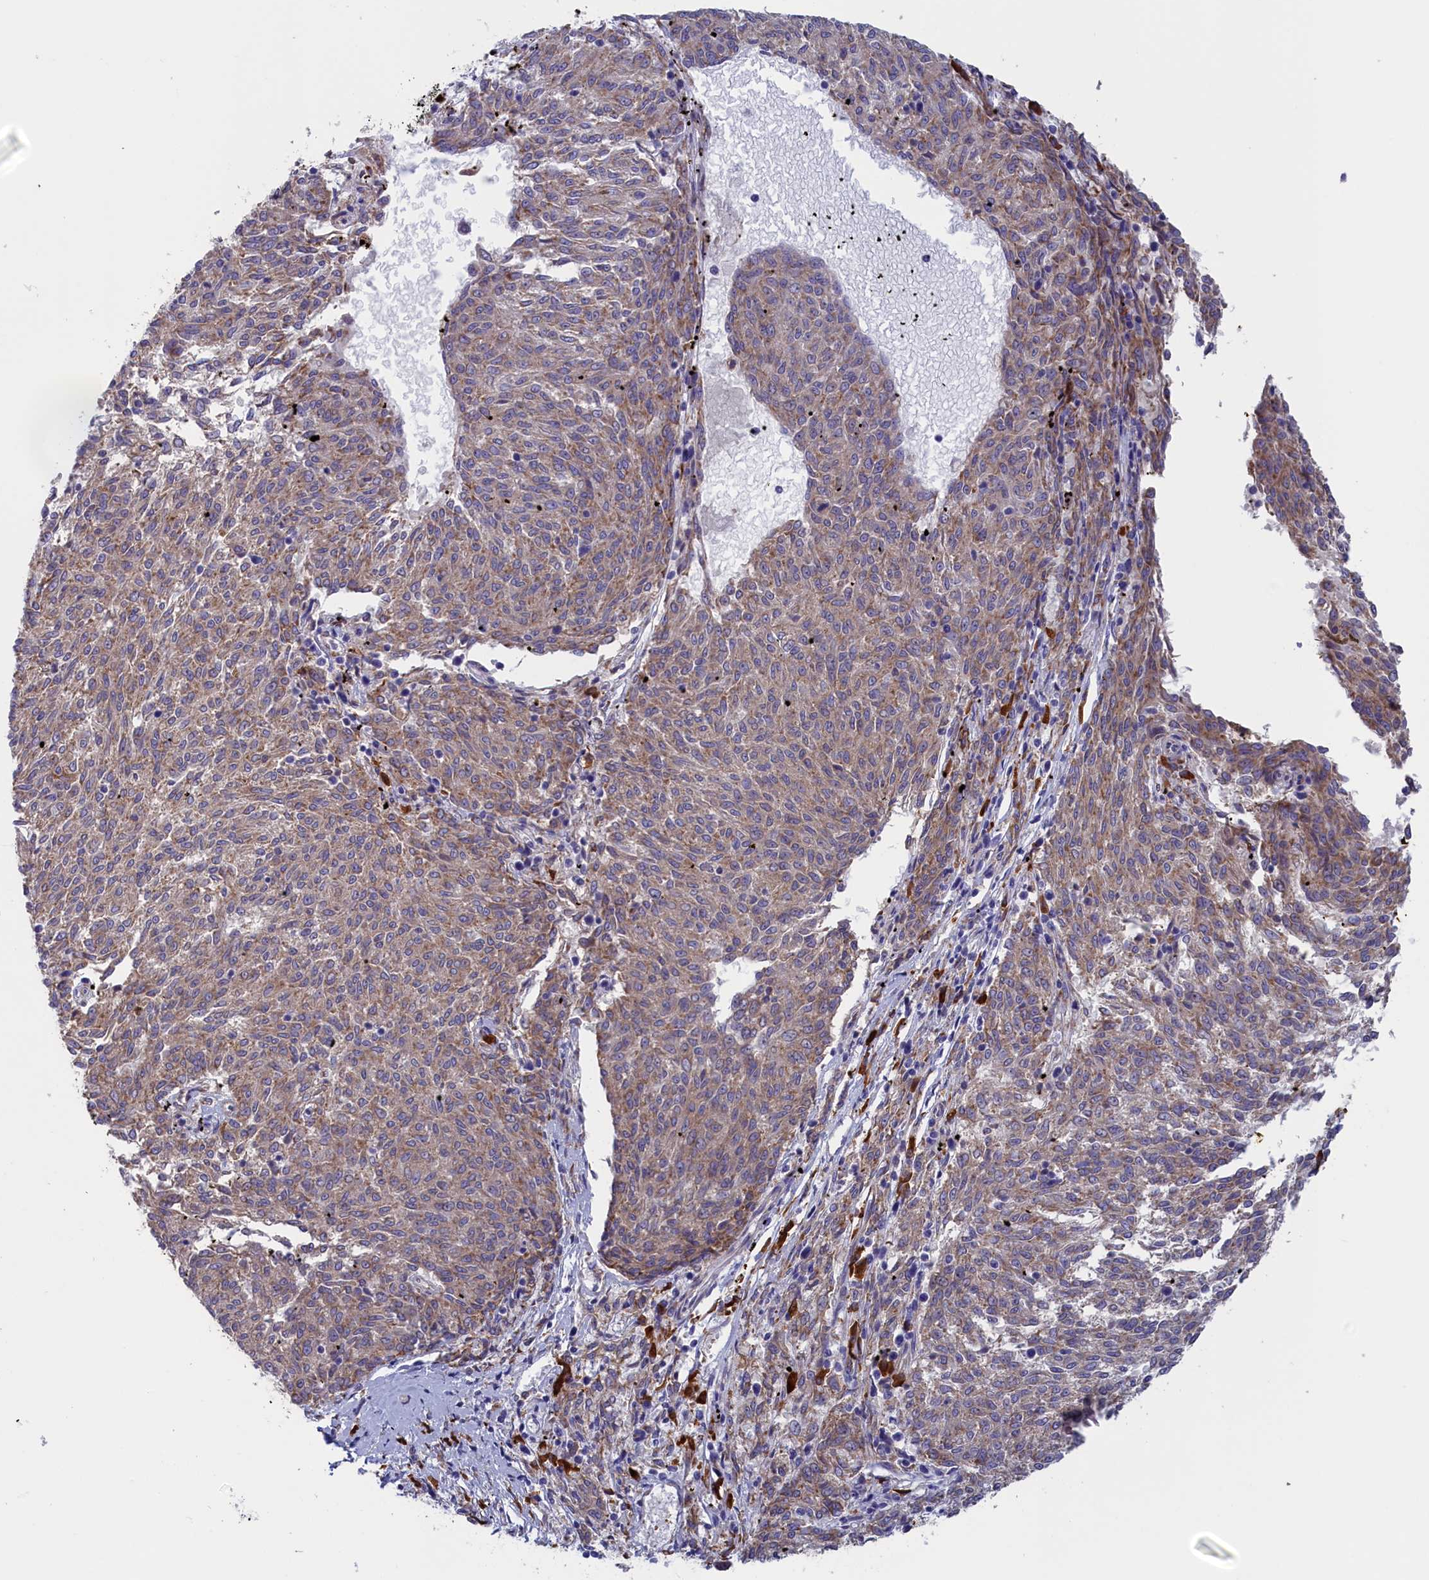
{"staining": {"intensity": "moderate", "quantity": "25%-75%", "location": "cytoplasmic/membranous"}, "tissue": "melanoma", "cell_type": "Tumor cells", "image_type": "cancer", "snomed": [{"axis": "morphology", "description": "Malignant melanoma, NOS"}, {"axis": "topography", "description": "Skin"}], "caption": "This is a micrograph of IHC staining of melanoma, which shows moderate expression in the cytoplasmic/membranous of tumor cells.", "gene": "CCDC68", "patient": {"sex": "female", "age": 72}}